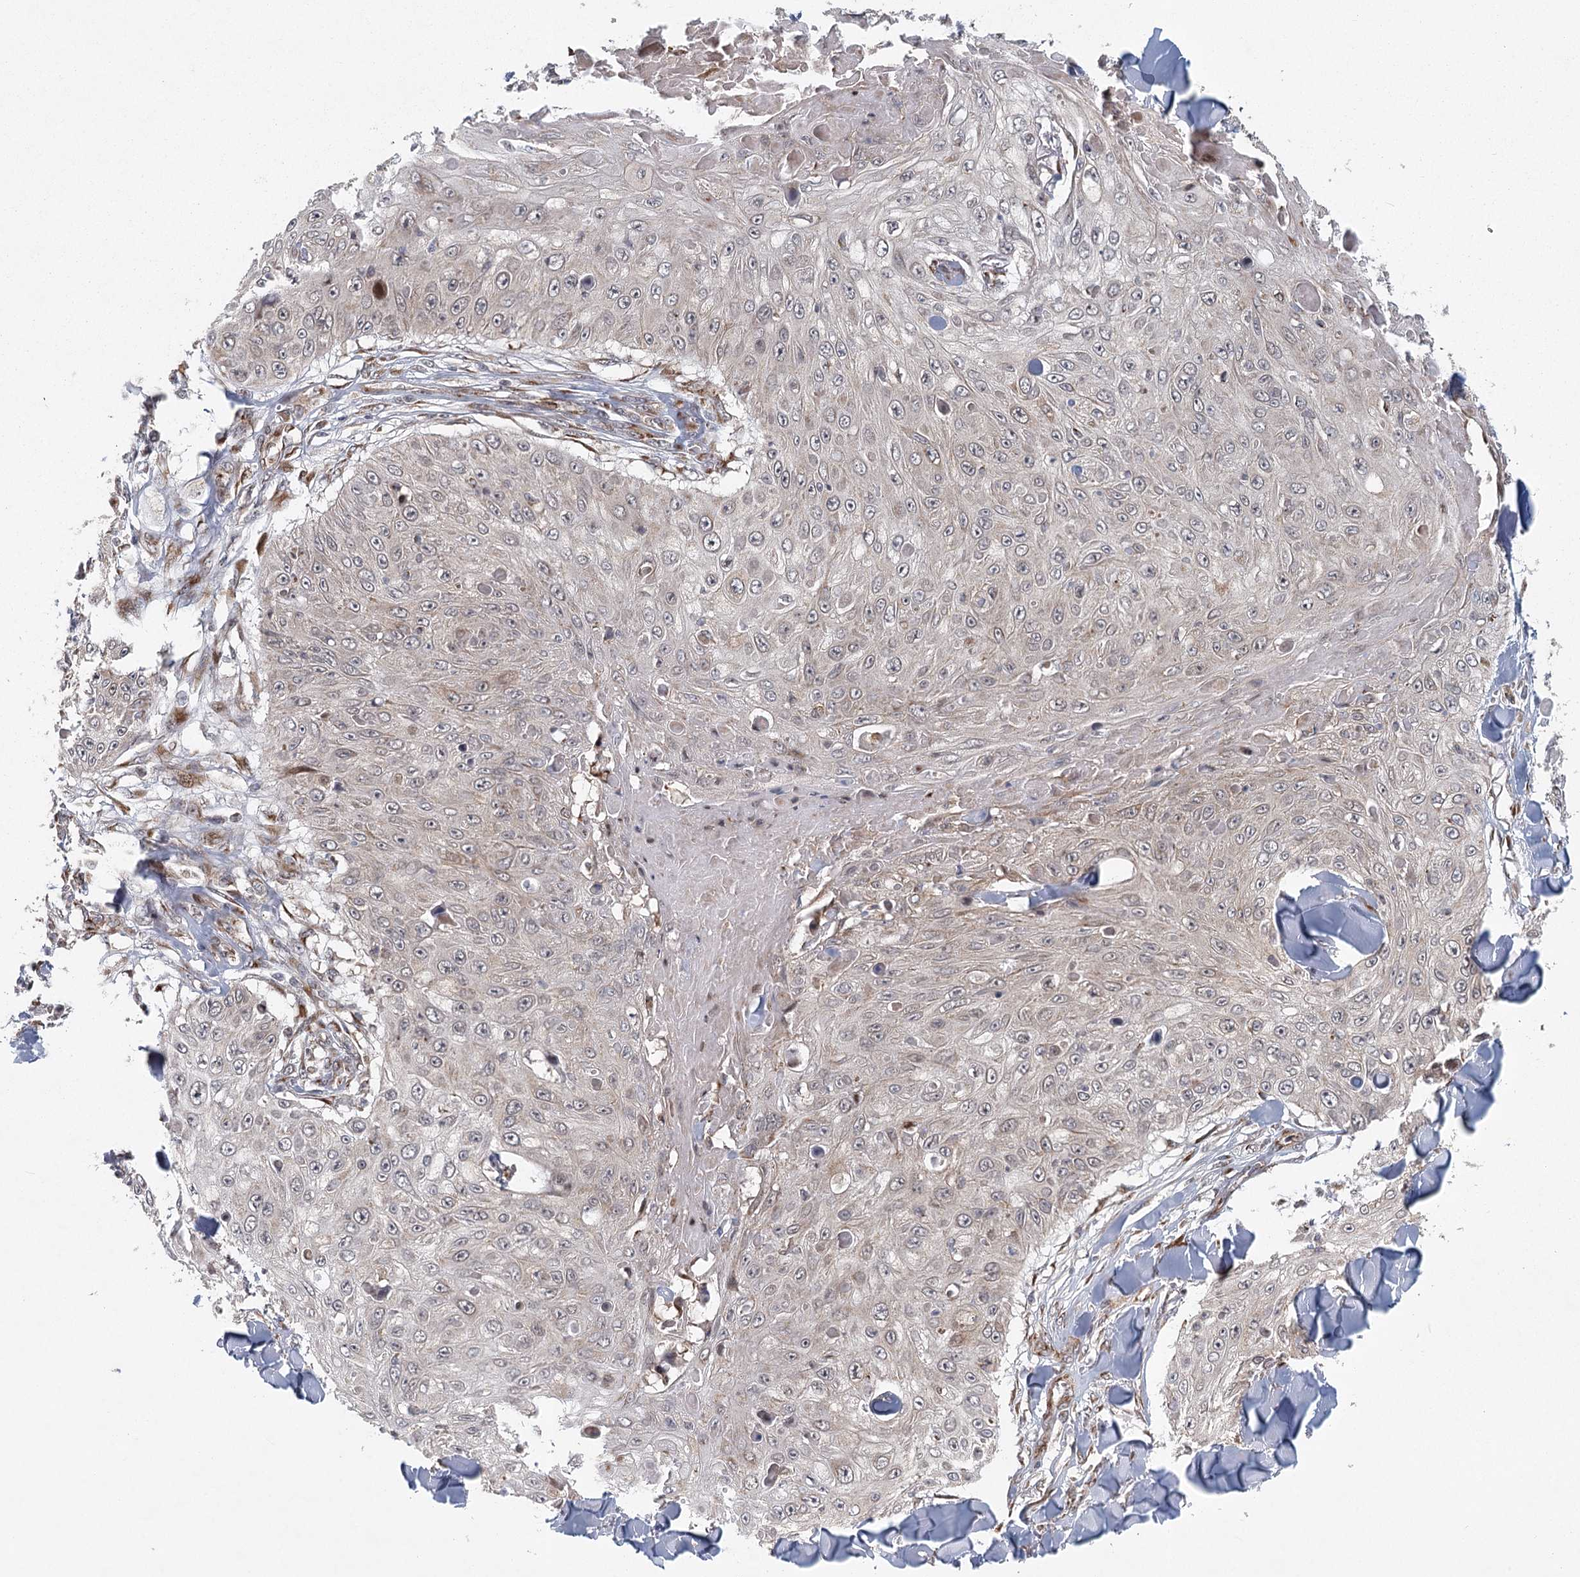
{"staining": {"intensity": "negative", "quantity": "none", "location": "none"}, "tissue": "skin cancer", "cell_type": "Tumor cells", "image_type": "cancer", "snomed": [{"axis": "morphology", "description": "Squamous cell carcinoma, NOS"}, {"axis": "topography", "description": "Skin"}], "caption": "A micrograph of skin cancer stained for a protein displays no brown staining in tumor cells. The staining is performed using DAB brown chromogen with nuclei counter-stained in using hematoxylin.", "gene": "IFT46", "patient": {"sex": "male", "age": 86}}